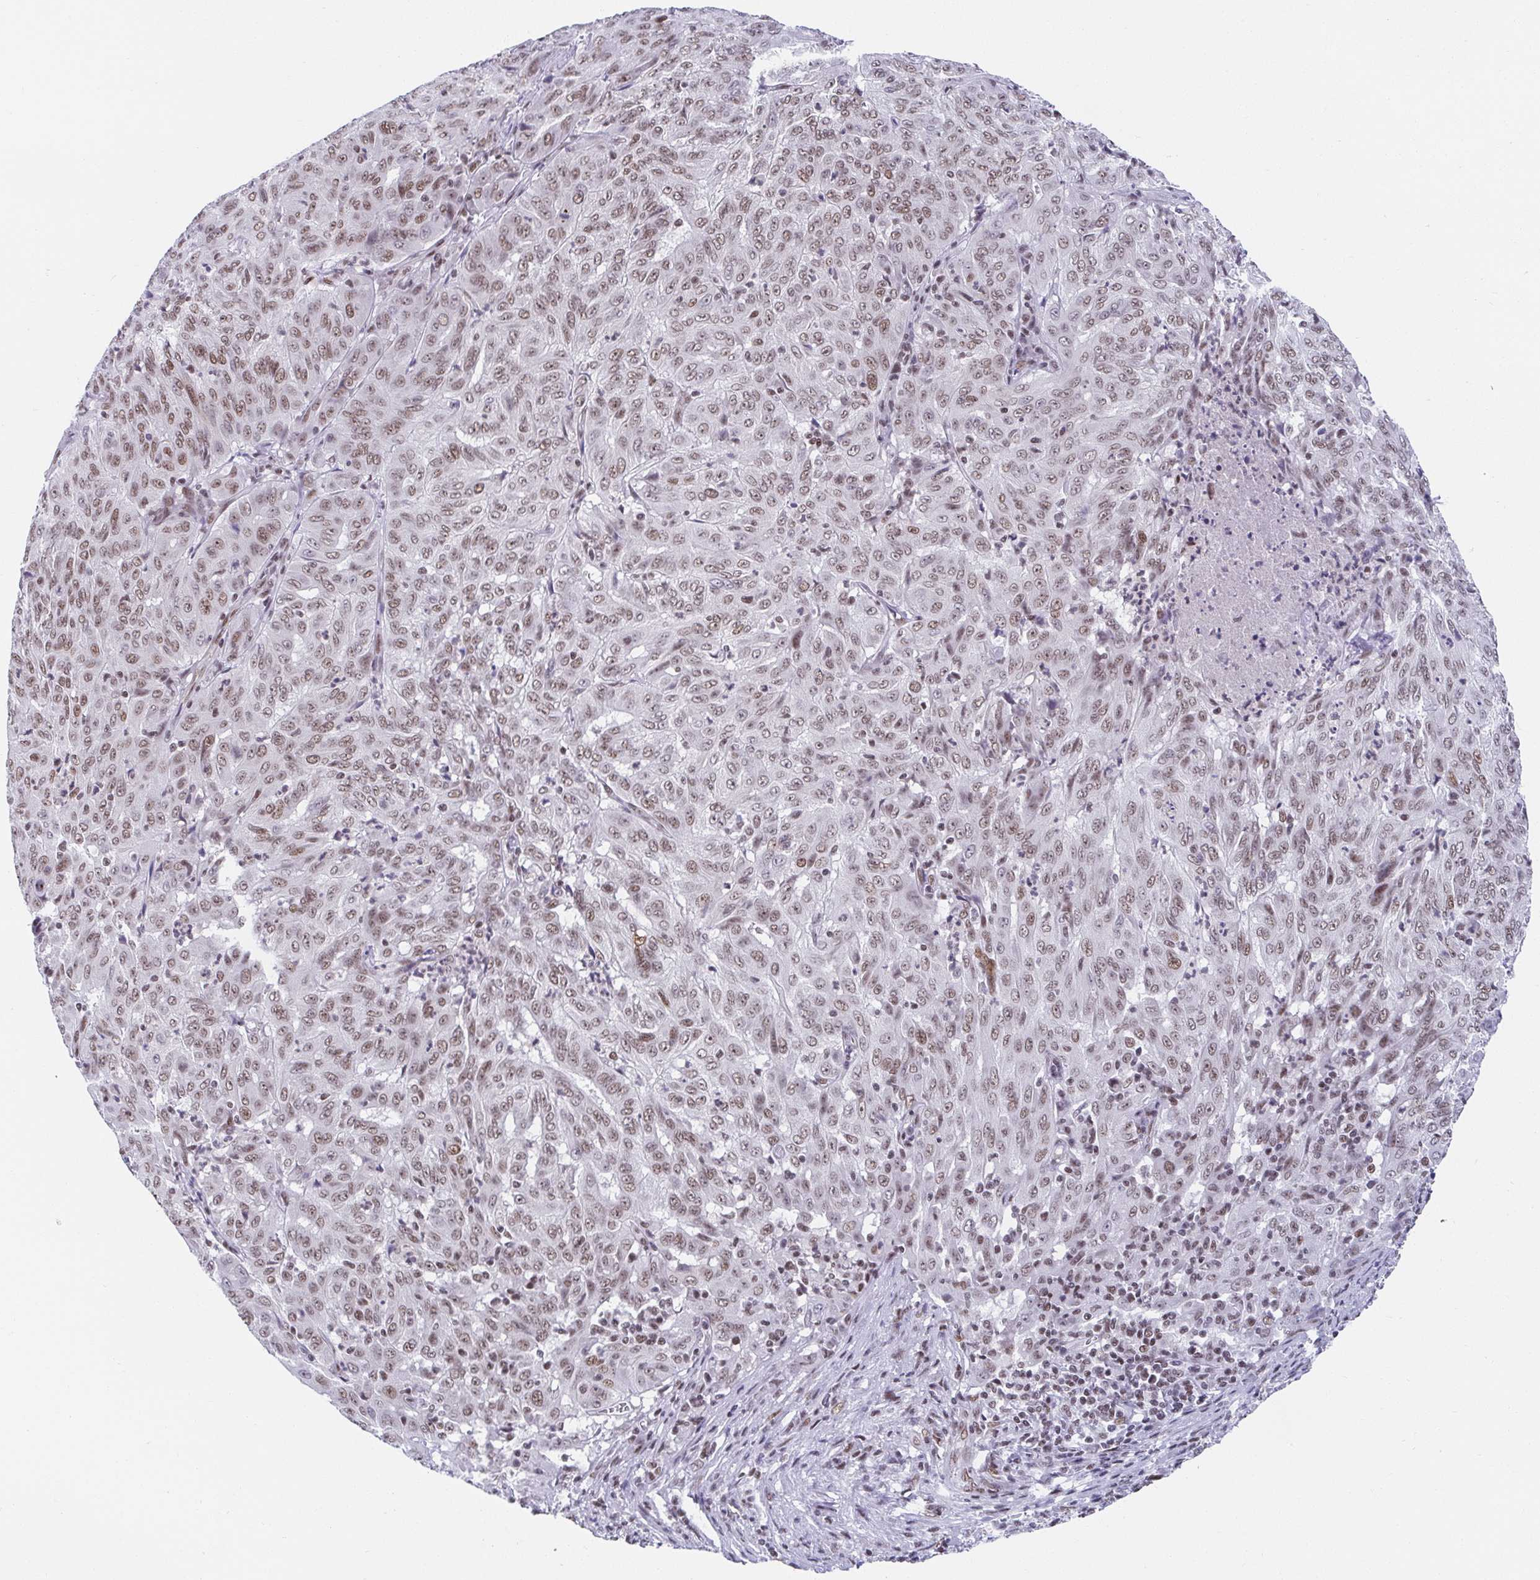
{"staining": {"intensity": "moderate", "quantity": ">75%", "location": "nuclear"}, "tissue": "pancreatic cancer", "cell_type": "Tumor cells", "image_type": "cancer", "snomed": [{"axis": "morphology", "description": "Adenocarcinoma, NOS"}, {"axis": "topography", "description": "Pancreas"}], "caption": "The histopathology image displays a brown stain indicating the presence of a protein in the nuclear of tumor cells in pancreatic cancer (adenocarcinoma). (DAB = brown stain, brightfield microscopy at high magnification).", "gene": "SLC7A10", "patient": {"sex": "male", "age": 63}}